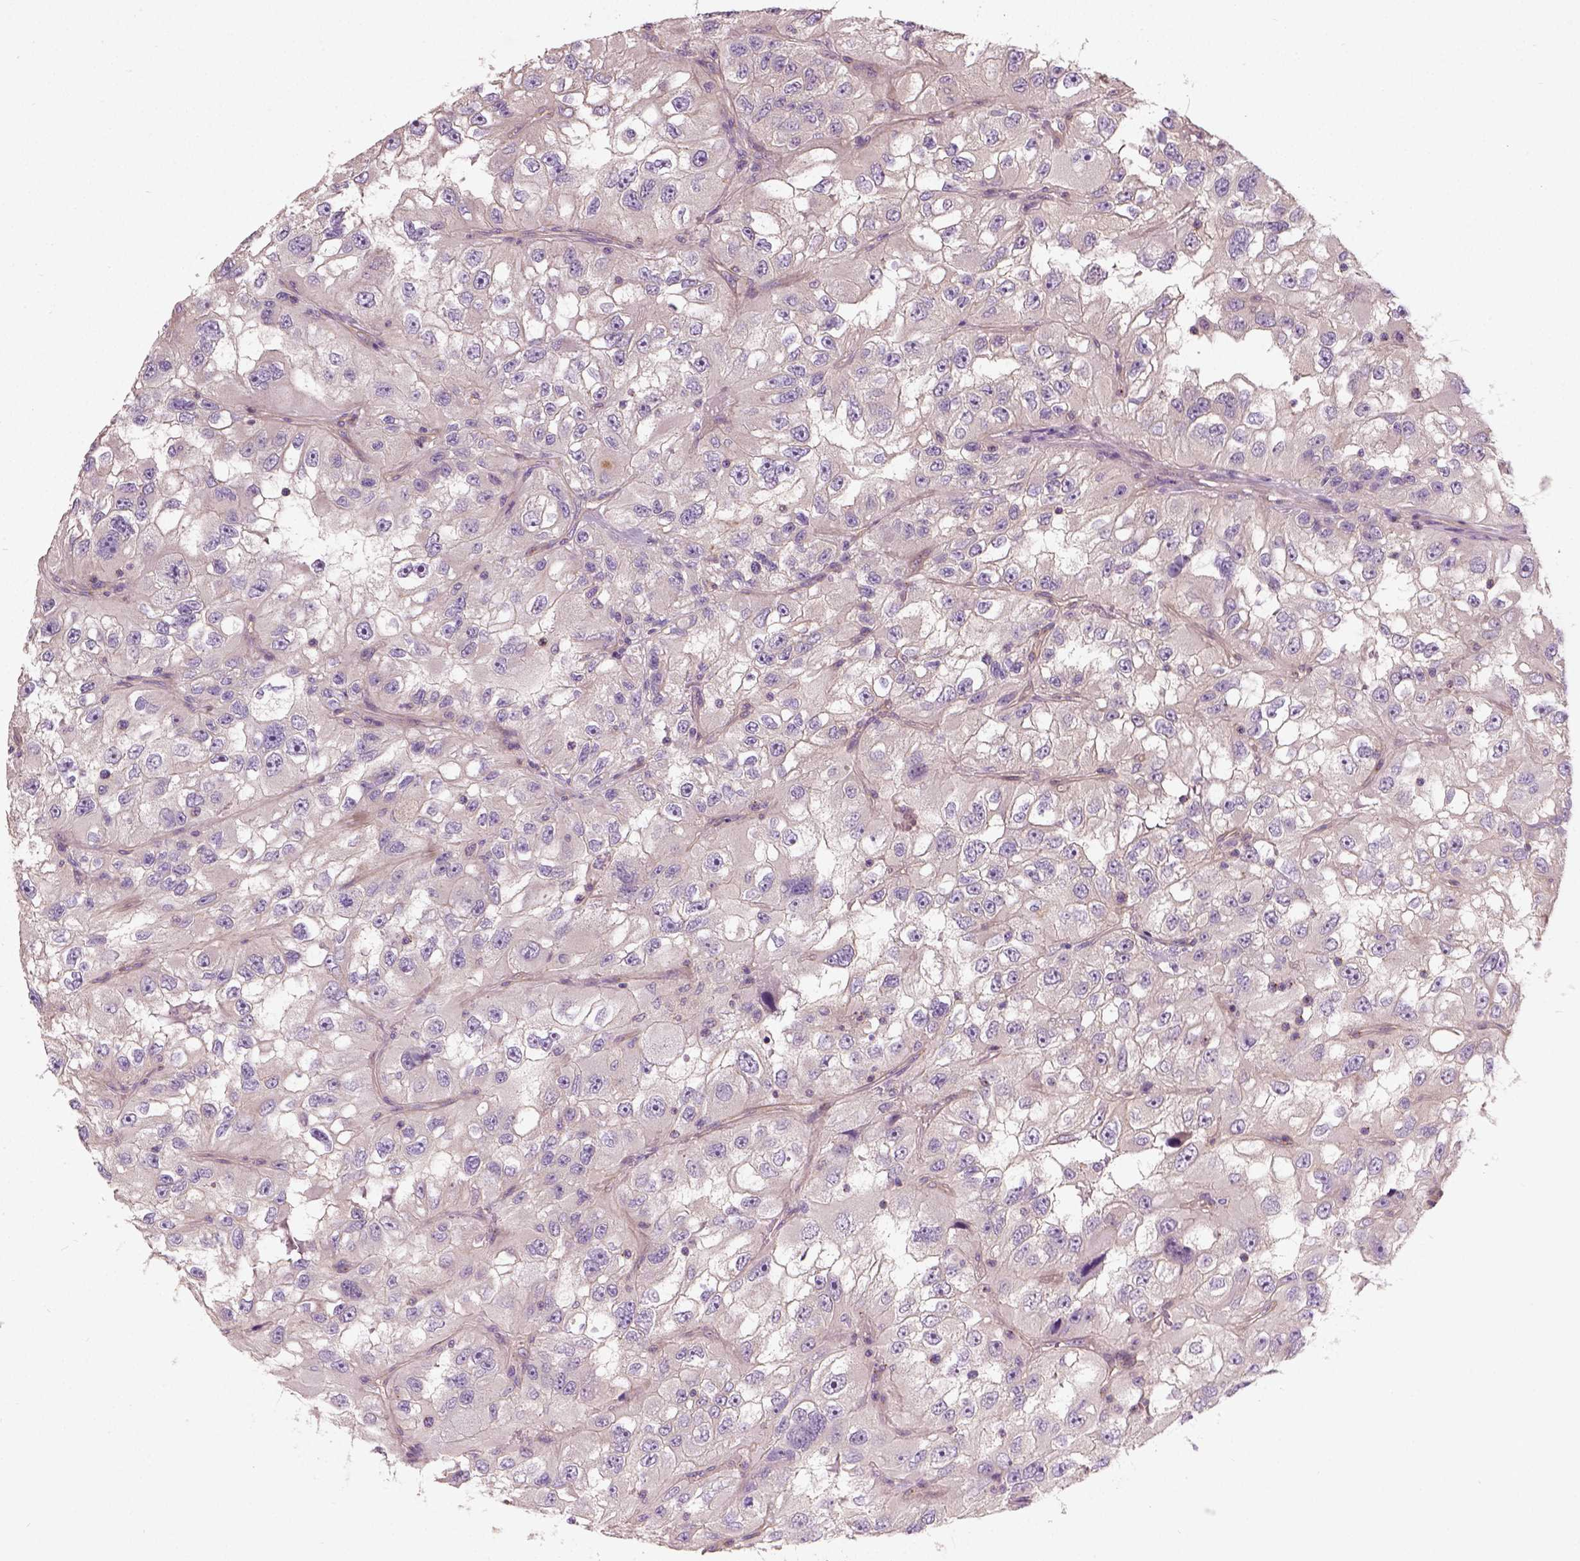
{"staining": {"intensity": "weak", "quantity": ">75%", "location": "cytoplasmic/membranous"}, "tissue": "renal cancer", "cell_type": "Tumor cells", "image_type": "cancer", "snomed": [{"axis": "morphology", "description": "Adenocarcinoma, NOS"}, {"axis": "topography", "description": "Kidney"}], "caption": "Adenocarcinoma (renal) stained with a brown dye demonstrates weak cytoplasmic/membranous positive staining in approximately >75% of tumor cells.", "gene": "CRACR2A", "patient": {"sex": "male", "age": 64}}